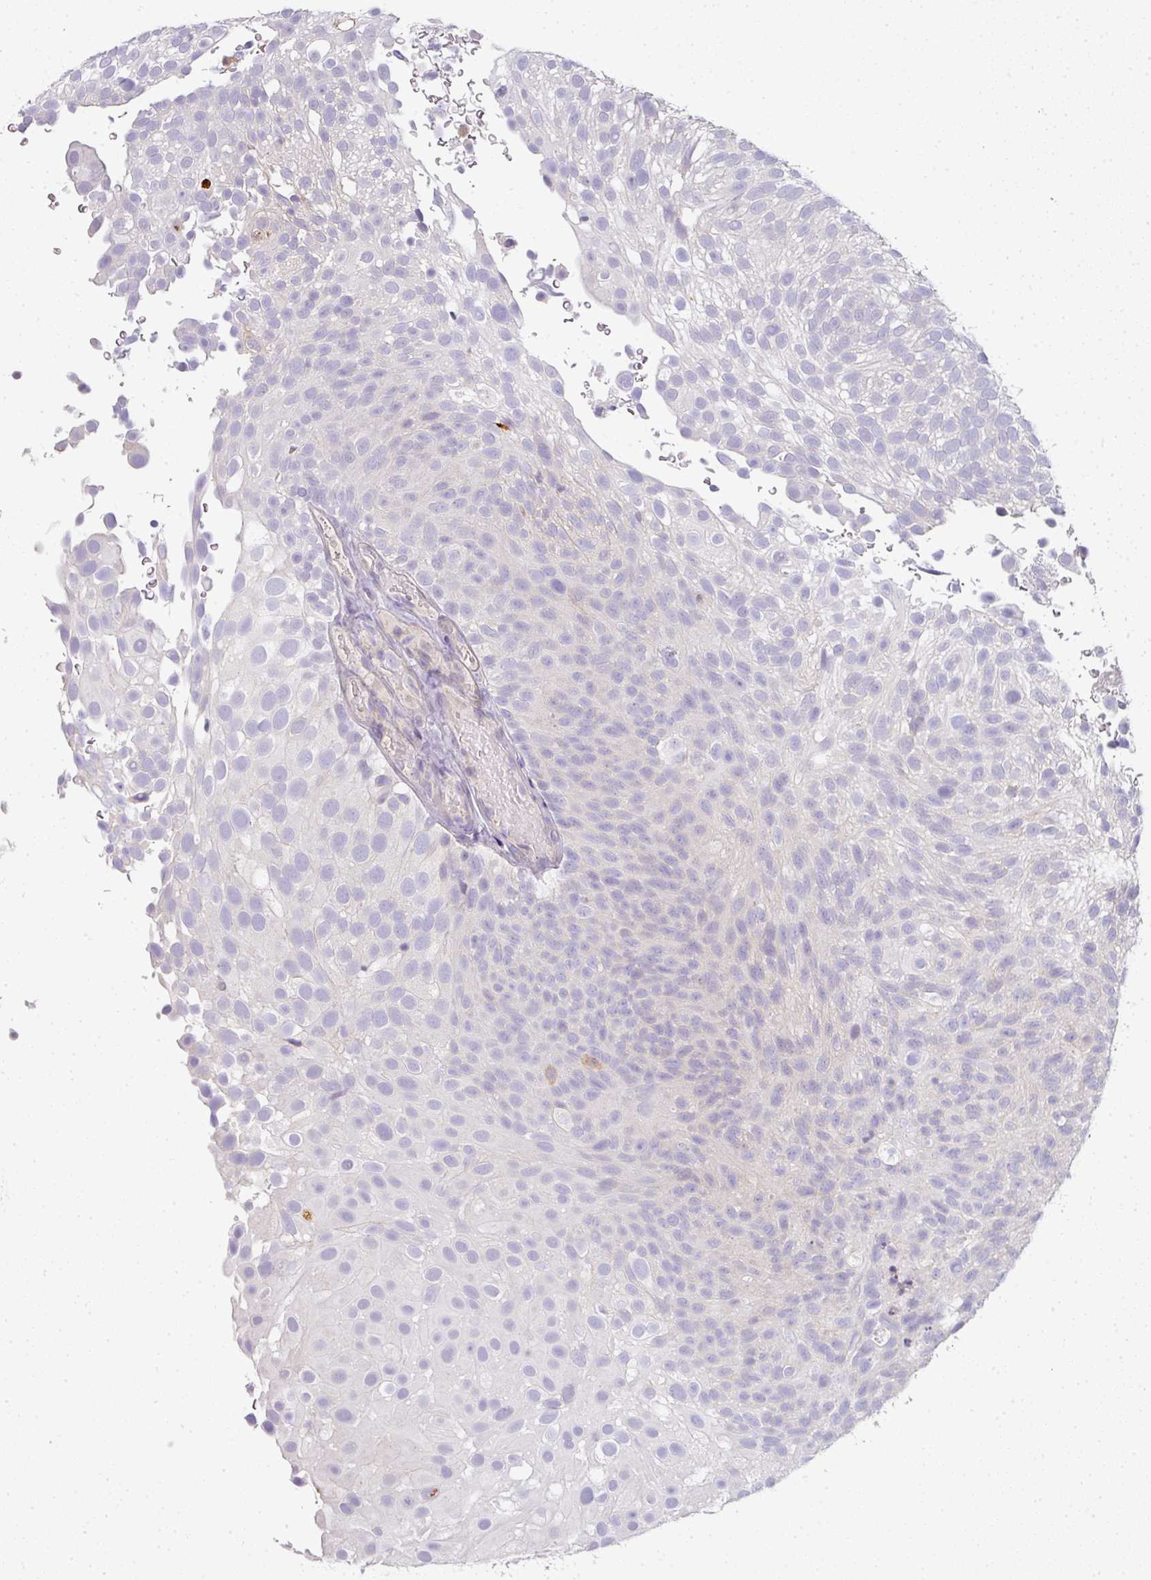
{"staining": {"intensity": "negative", "quantity": "none", "location": "none"}, "tissue": "urothelial cancer", "cell_type": "Tumor cells", "image_type": "cancer", "snomed": [{"axis": "morphology", "description": "Urothelial carcinoma, Low grade"}, {"axis": "topography", "description": "Urinary bladder"}], "caption": "The photomicrograph displays no significant staining in tumor cells of urothelial carcinoma (low-grade).", "gene": "HHEX", "patient": {"sex": "male", "age": 78}}